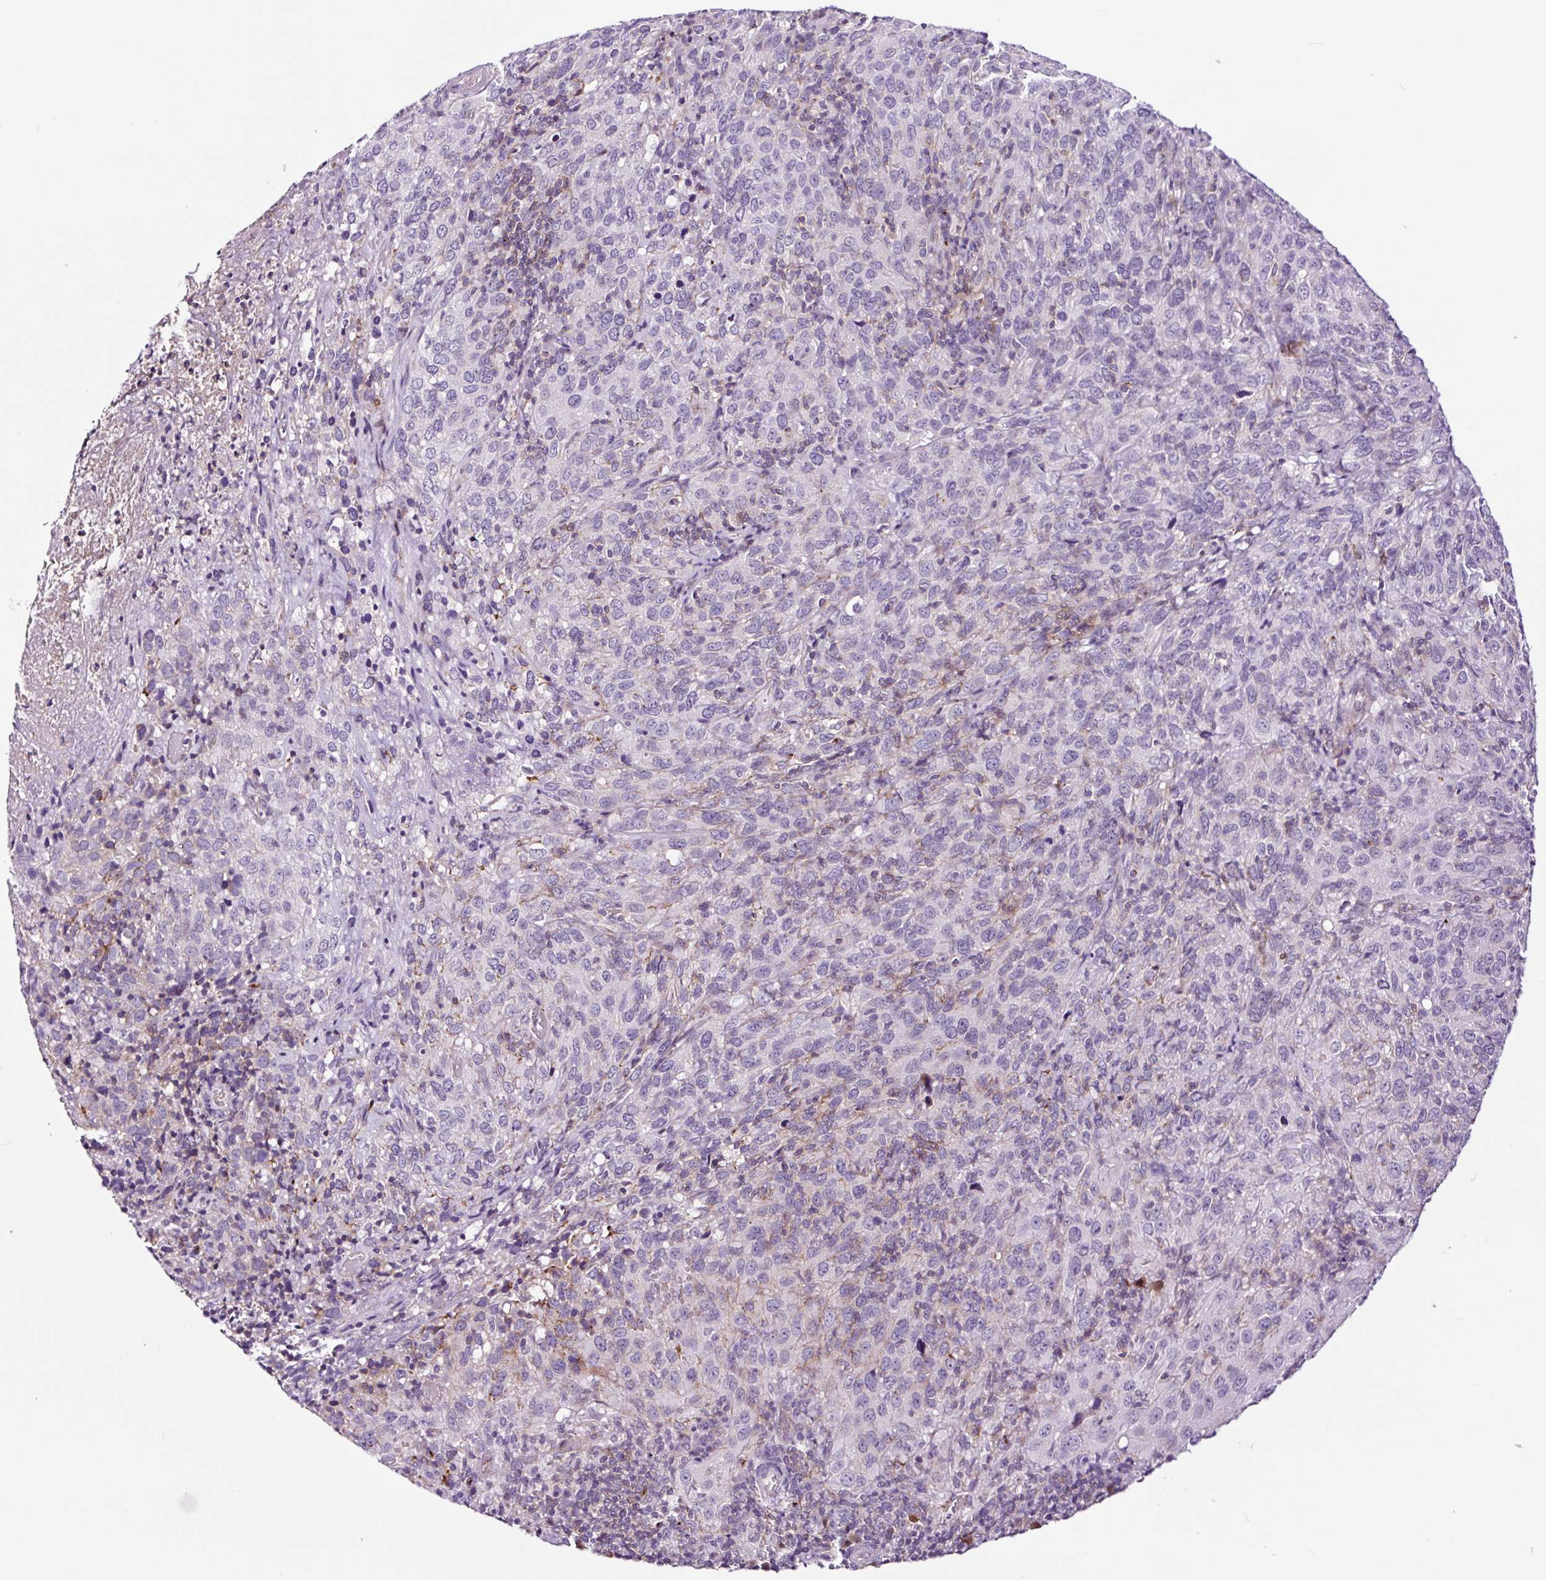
{"staining": {"intensity": "negative", "quantity": "none", "location": "none"}, "tissue": "cervical cancer", "cell_type": "Tumor cells", "image_type": "cancer", "snomed": [{"axis": "morphology", "description": "Squamous cell carcinoma, NOS"}, {"axis": "topography", "description": "Cervix"}], "caption": "Cervical squamous cell carcinoma was stained to show a protein in brown. There is no significant positivity in tumor cells. (Stains: DAB immunohistochemistry with hematoxylin counter stain, Microscopy: brightfield microscopy at high magnification).", "gene": "TAFA3", "patient": {"sex": "female", "age": 51}}